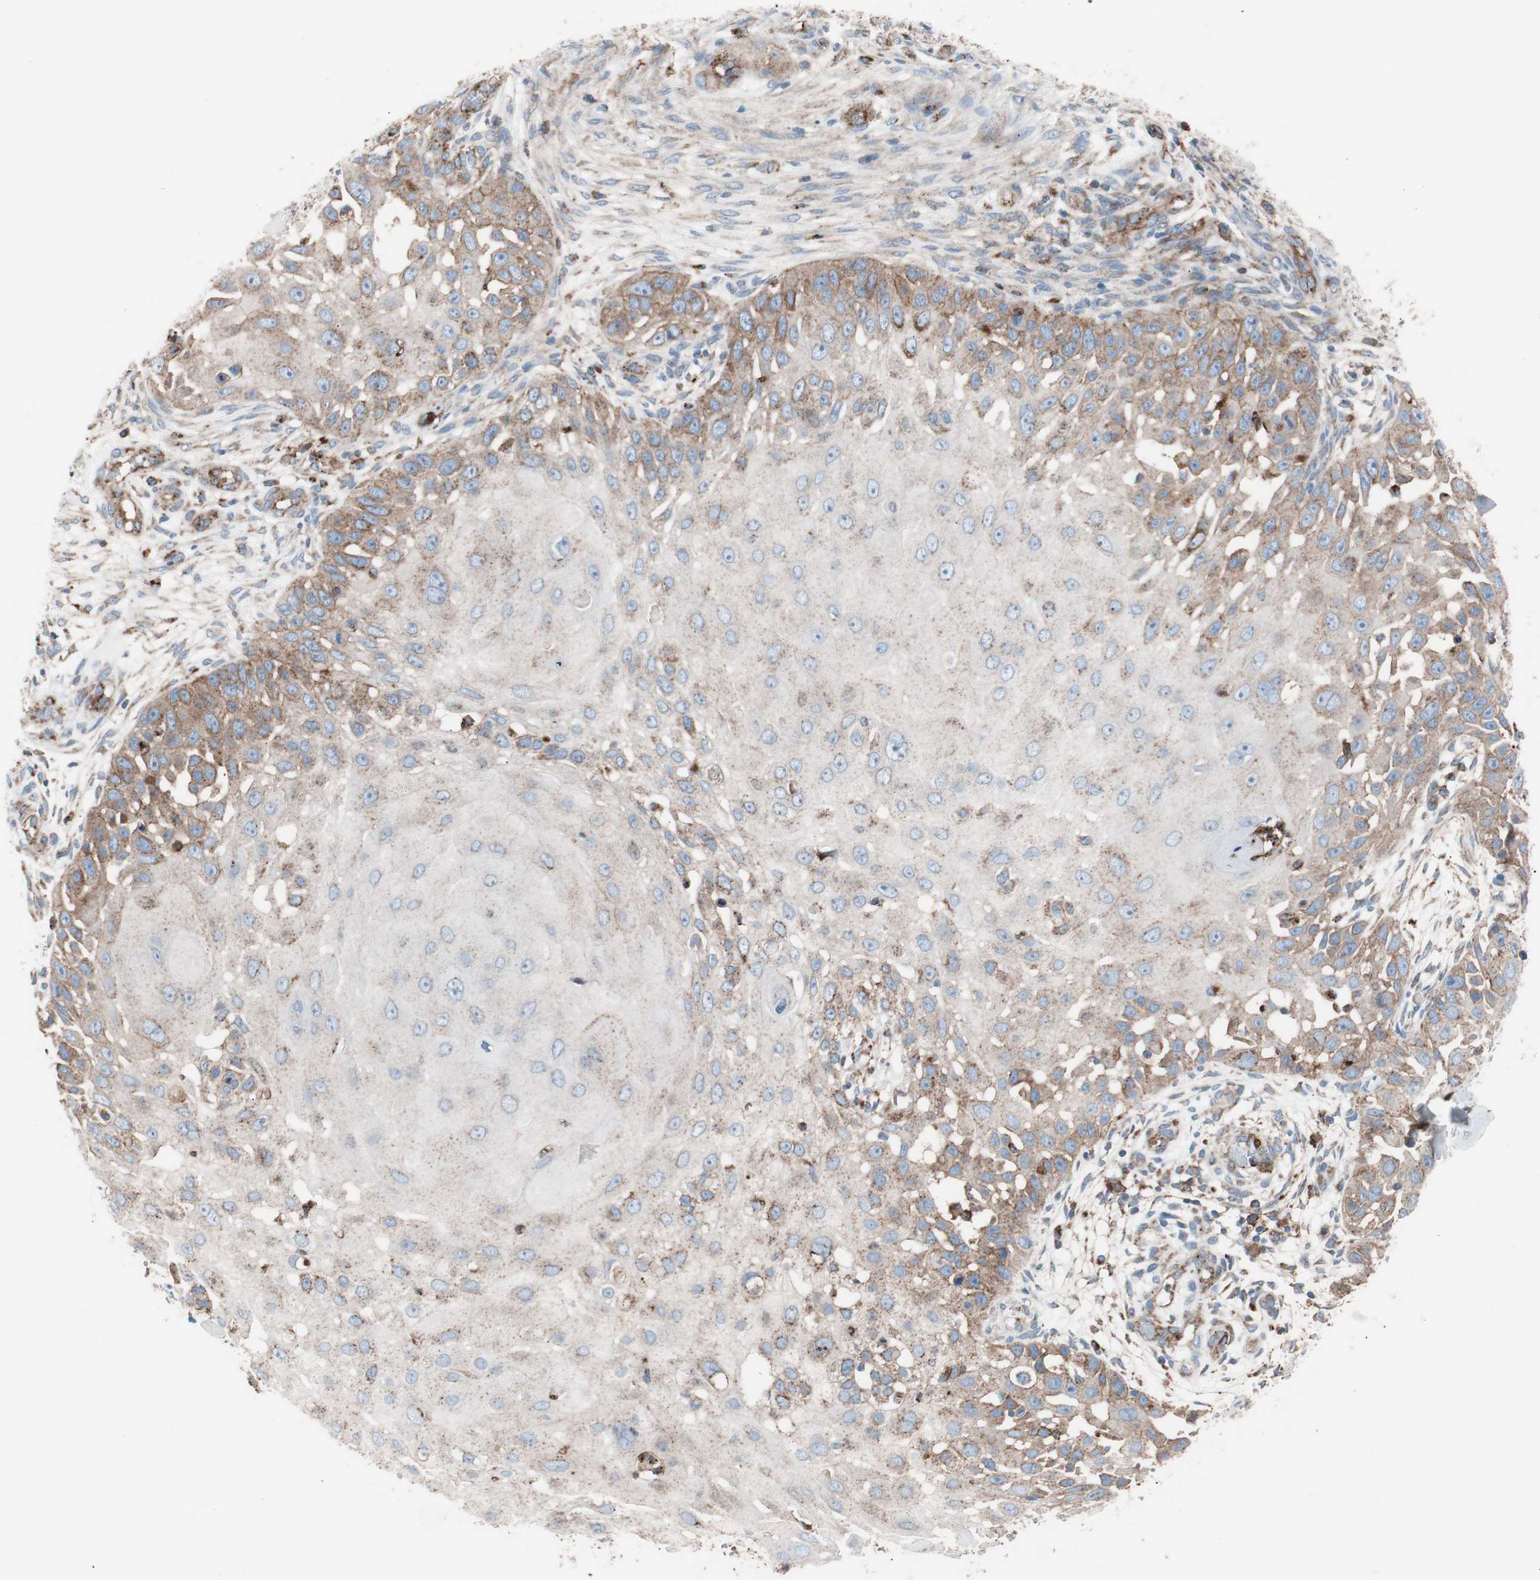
{"staining": {"intensity": "weak", "quantity": "25%-75%", "location": "cytoplasmic/membranous"}, "tissue": "skin cancer", "cell_type": "Tumor cells", "image_type": "cancer", "snomed": [{"axis": "morphology", "description": "Squamous cell carcinoma, NOS"}, {"axis": "topography", "description": "Skin"}], "caption": "Approximately 25%-75% of tumor cells in skin cancer (squamous cell carcinoma) exhibit weak cytoplasmic/membranous protein expression as visualized by brown immunohistochemical staining.", "gene": "FLOT2", "patient": {"sex": "female", "age": 44}}